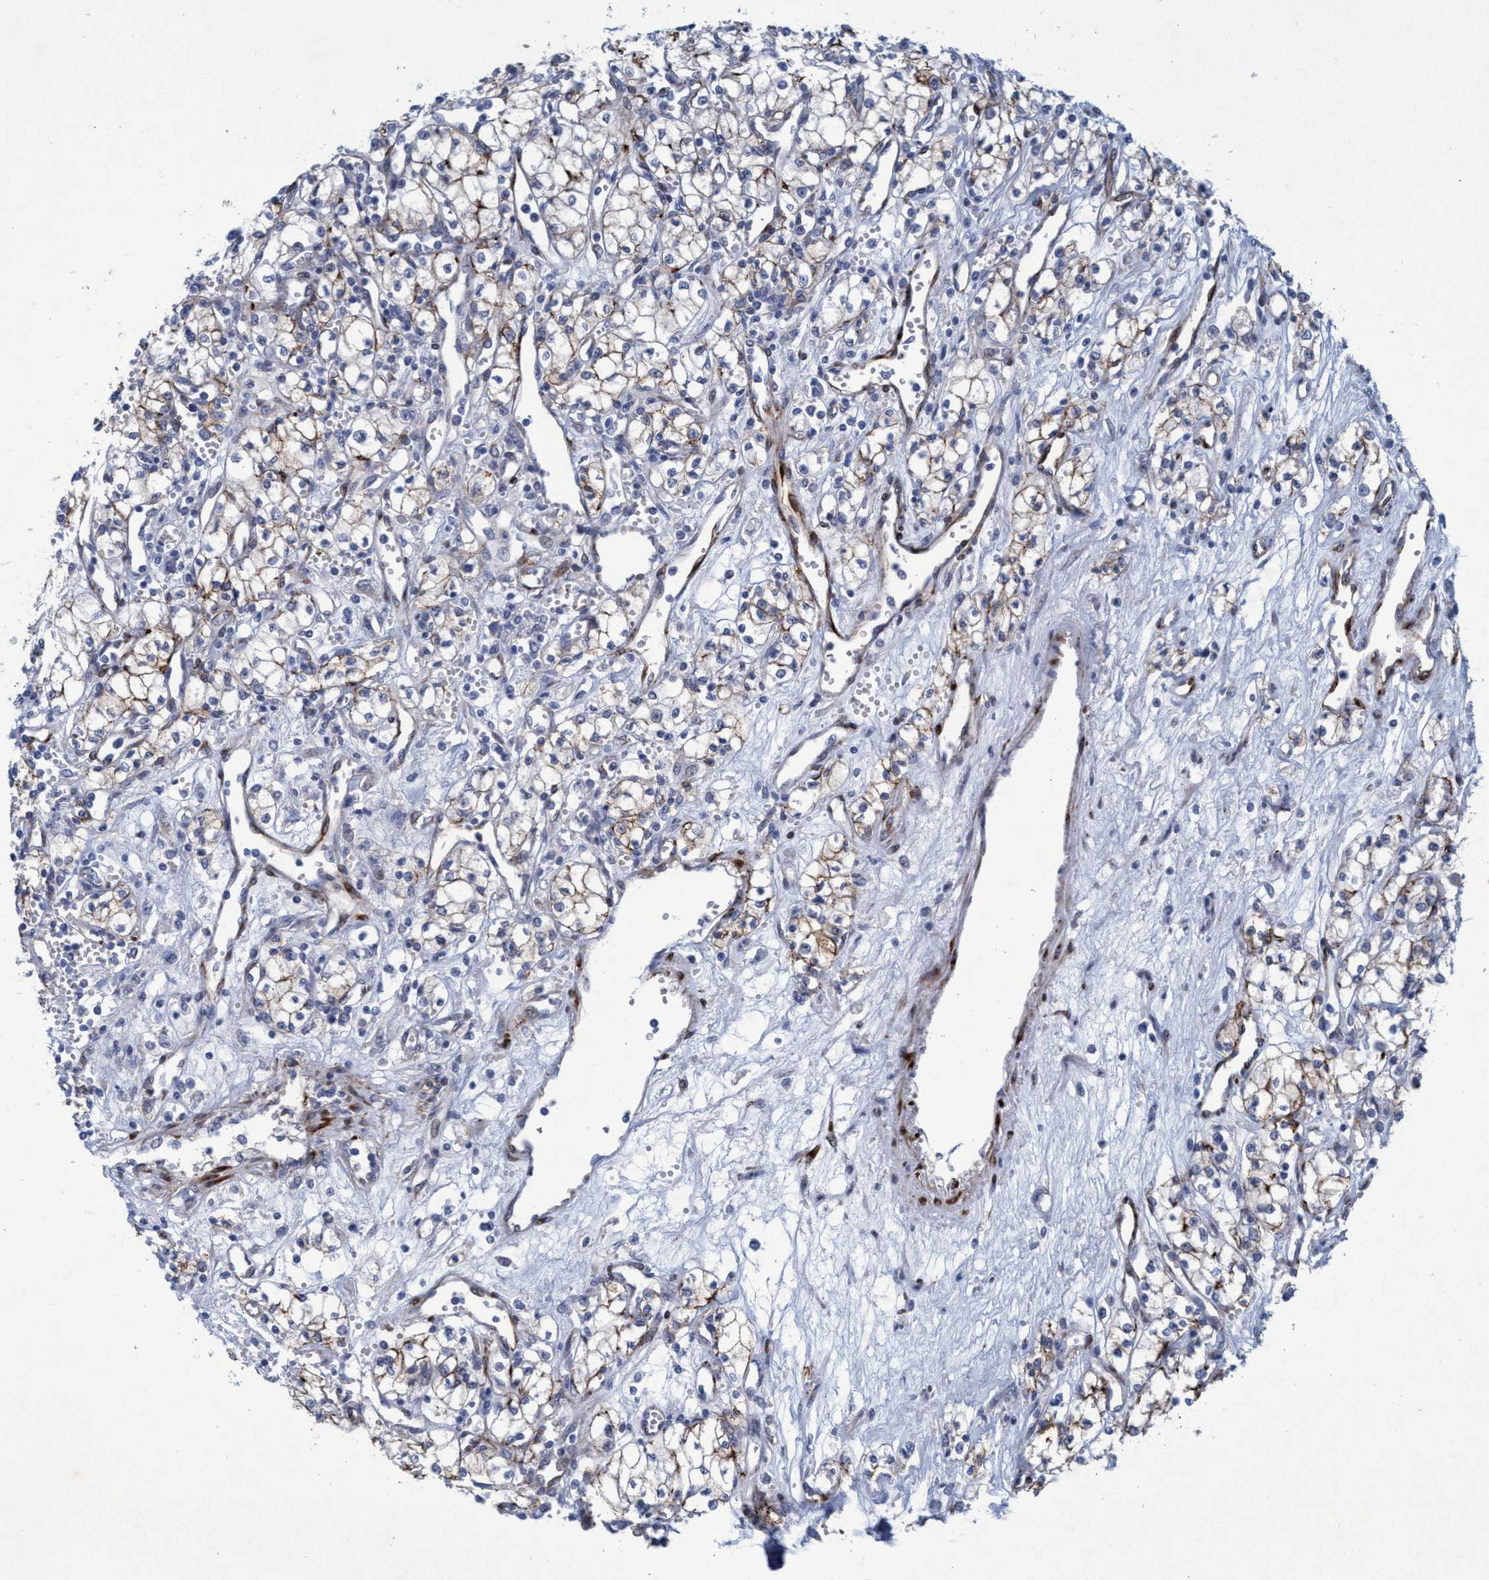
{"staining": {"intensity": "moderate", "quantity": "<25%", "location": "cytoplasmic/membranous"}, "tissue": "renal cancer", "cell_type": "Tumor cells", "image_type": "cancer", "snomed": [{"axis": "morphology", "description": "Adenocarcinoma, NOS"}, {"axis": "topography", "description": "Kidney"}], "caption": "Adenocarcinoma (renal) stained with a protein marker displays moderate staining in tumor cells.", "gene": "SLC43A2", "patient": {"sex": "male", "age": 59}}